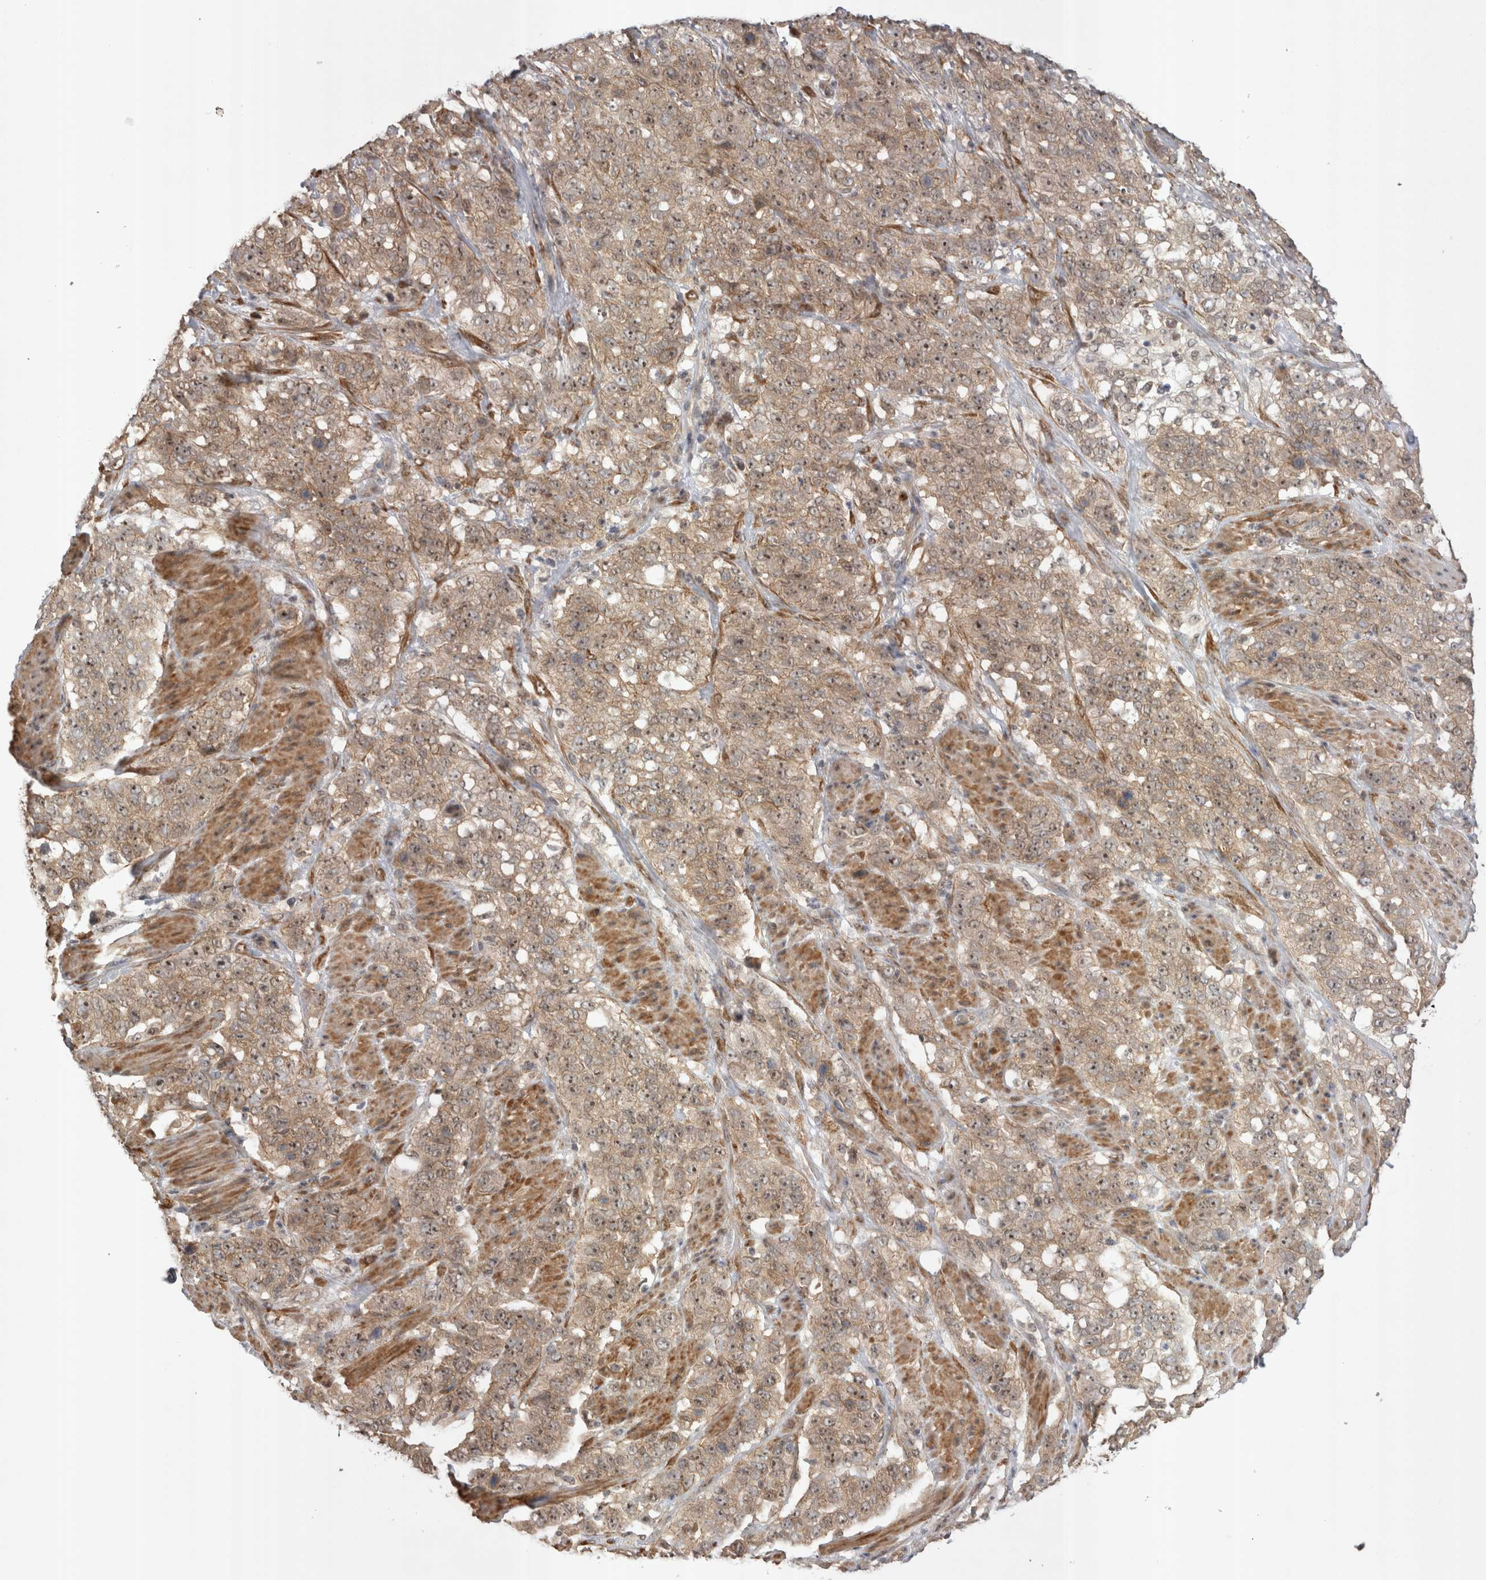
{"staining": {"intensity": "weak", "quantity": ">75%", "location": "cytoplasmic/membranous,nuclear"}, "tissue": "stomach cancer", "cell_type": "Tumor cells", "image_type": "cancer", "snomed": [{"axis": "morphology", "description": "Adenocarcinoma, NOS"}, {"axis": "topography", "description": "Stomach"}], "caption": "An image showing weak cytoplasmic/membranous and nuclear expression in approximately >75% of tumor cells in stomach cancer (adenocarcinoma), as visualized by brown immunohistochemical staining.", "gene": "EXOSC4", "patient": {"sex": "male", "age": 48}}